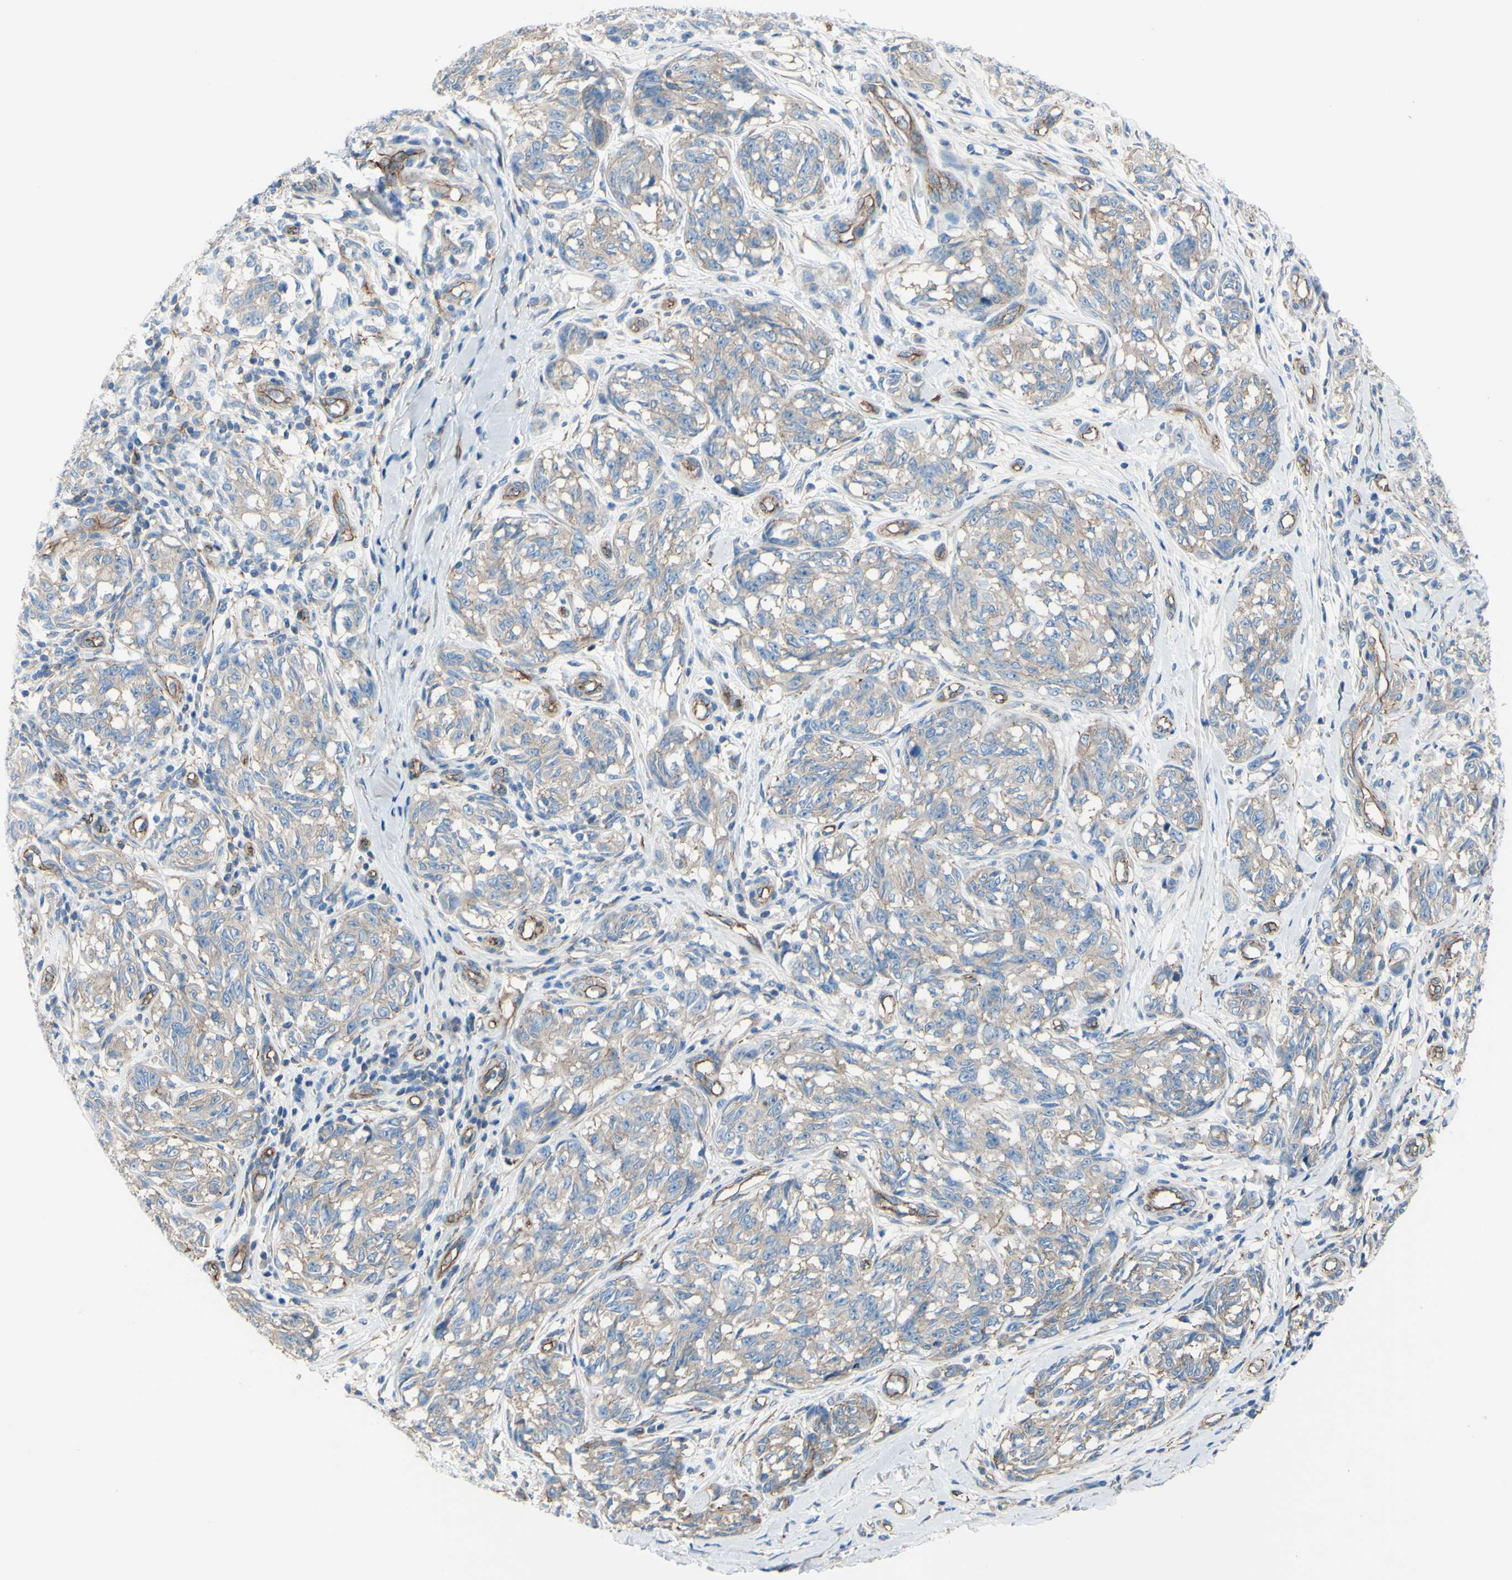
{"staining": {"intensity": "weak", "quantity": ">75%", "location": "cytoplasmic/membranous"}, "tissue": "melanoma", "cell_type": "Tumor cells", "image_type": "cancer", "snomed": [{"axis": "morphology", "description": "Malignant melanoma, NOS"}, {"axis": "topography", "description": "Skin"}], "caption": "Protein expression analysis of human malignant melanoma reveals weak cytoplasmic/membranous staining in about >75% of tumor cells. (DAB IHC with brightfield microscopy, high magnification).", "gene": "TPBG", "patient": {"sex": "female", "age": 64}}